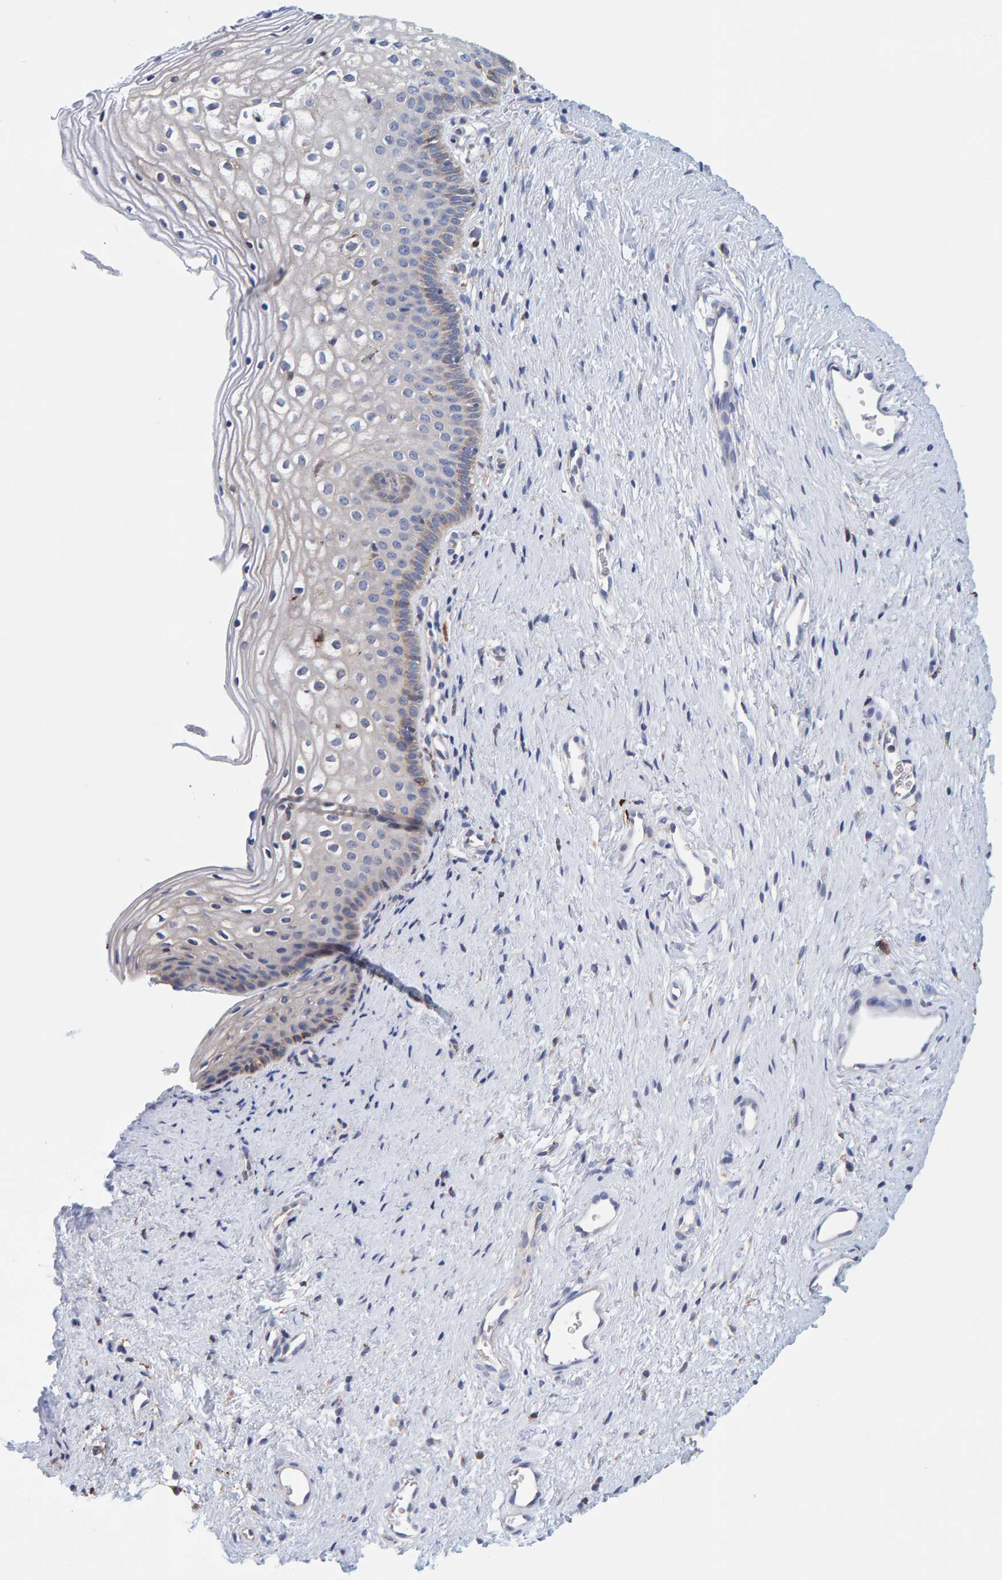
{"staining": {"intensity": "weak", "quantity": ">75%", "location": "cytoplasmic/membranous"}, "tissue": "cervix", "cell_type": "Glandular cells", "image_type": "normal", "snomed": [{"axis": "morphology", "description": "Normal tissue, NOS"}, {"axis": "topography", "description": "Cervix"}], "caption": "Normal cervix shows weak cytoplasmic/membranous positivity in about >75% of glandular cells (Stains: DAB in brown, nuclei in blue, Microscopy: brightfield microscopy at high magnification)..", "gene": "SGPL1", "patient": {"sex": "female", "age": 27}}